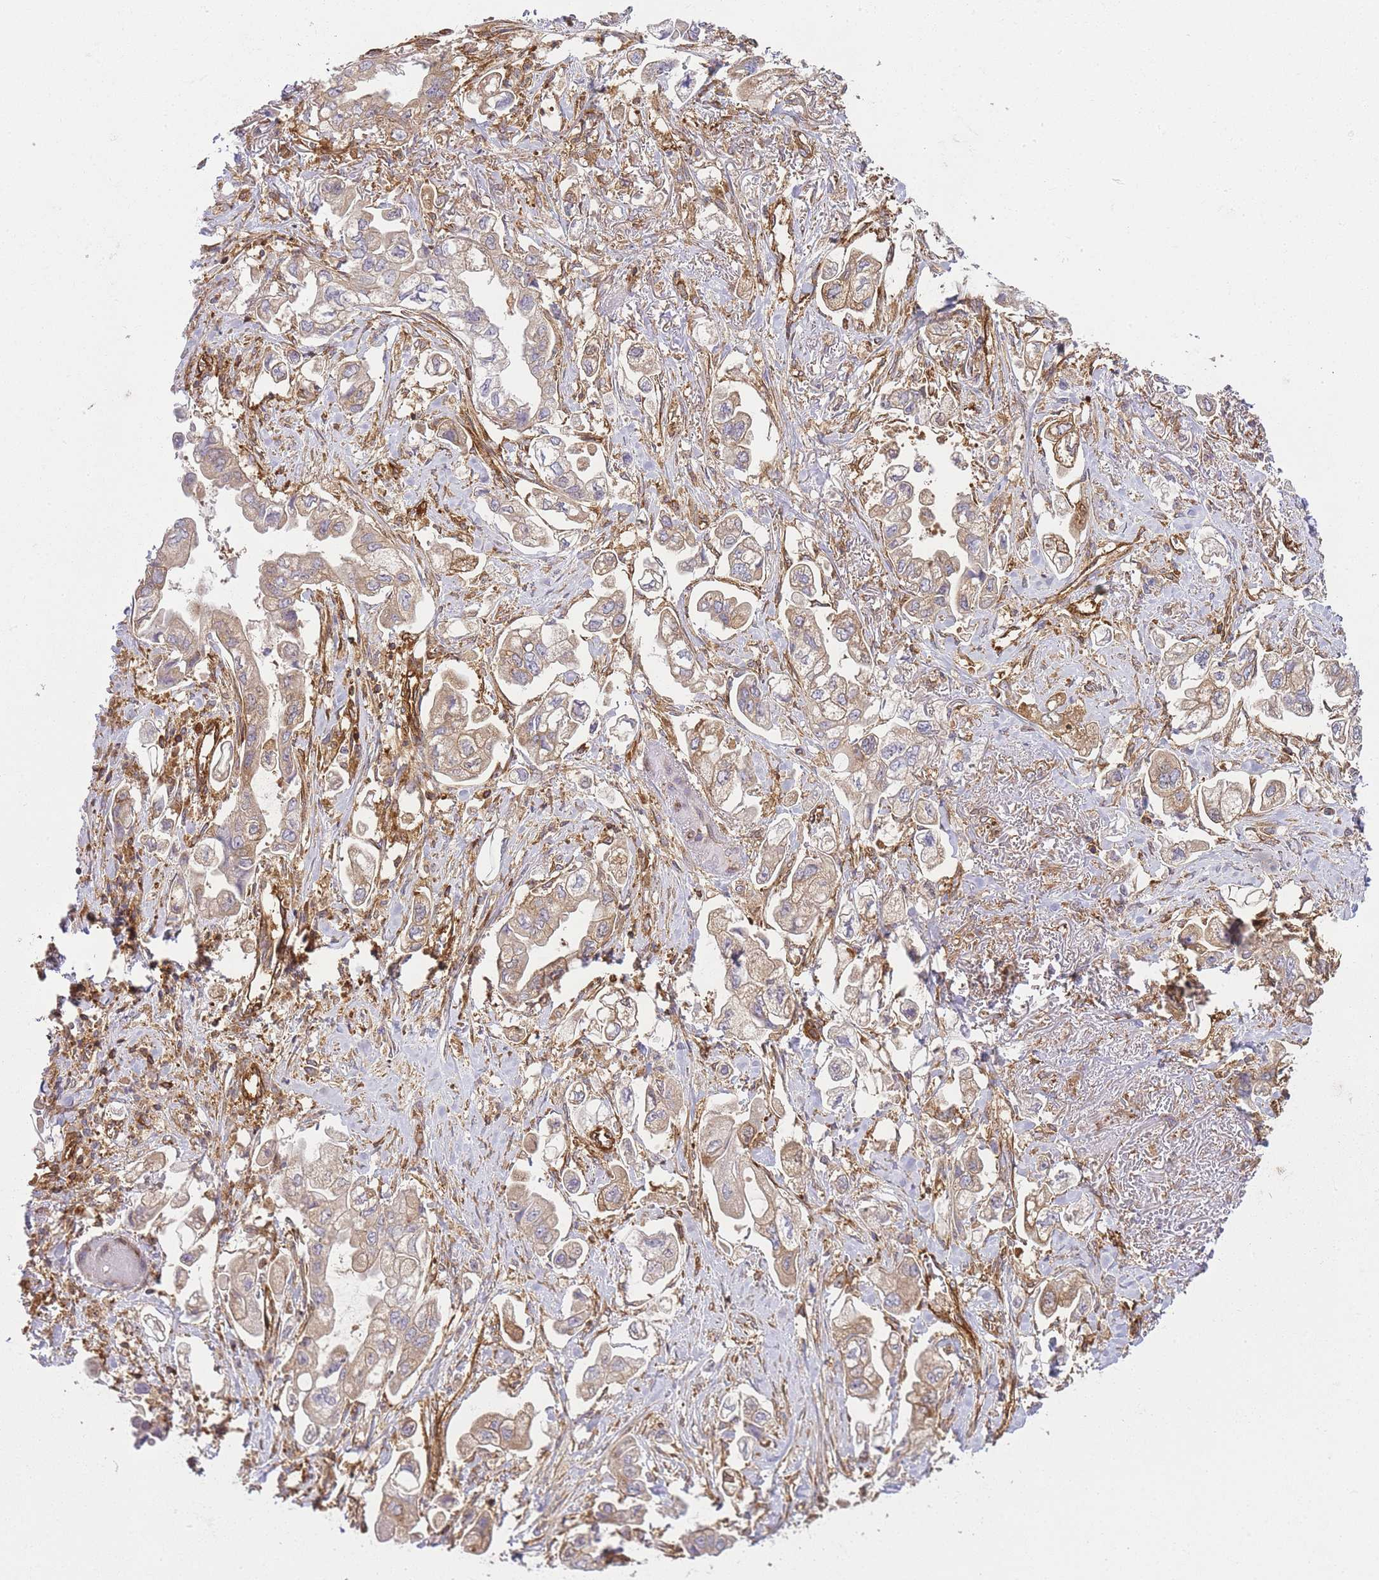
{"staining": {"intensity": "moderate", "quantity": ">75%", "location": "cytoplasmic/membranous"}, "tissue": "stomach cancer", "cell_type": "Tumor cells", "image_type": "cancer", "snomed": [{"axis": "morphology", "description": "Adenocarcinoma, NOS"}, {"axis": "topography", "description": "Stomach"}], "caption": "Stomach adenocarcinoma tissue demonstrates moderate cytoplasmic/membranous expression in approximately >75% of tumor cells, visualized by immunohistochemistry.", "gene": "MSN", "patient": {"sex": "male", "age": 62}}